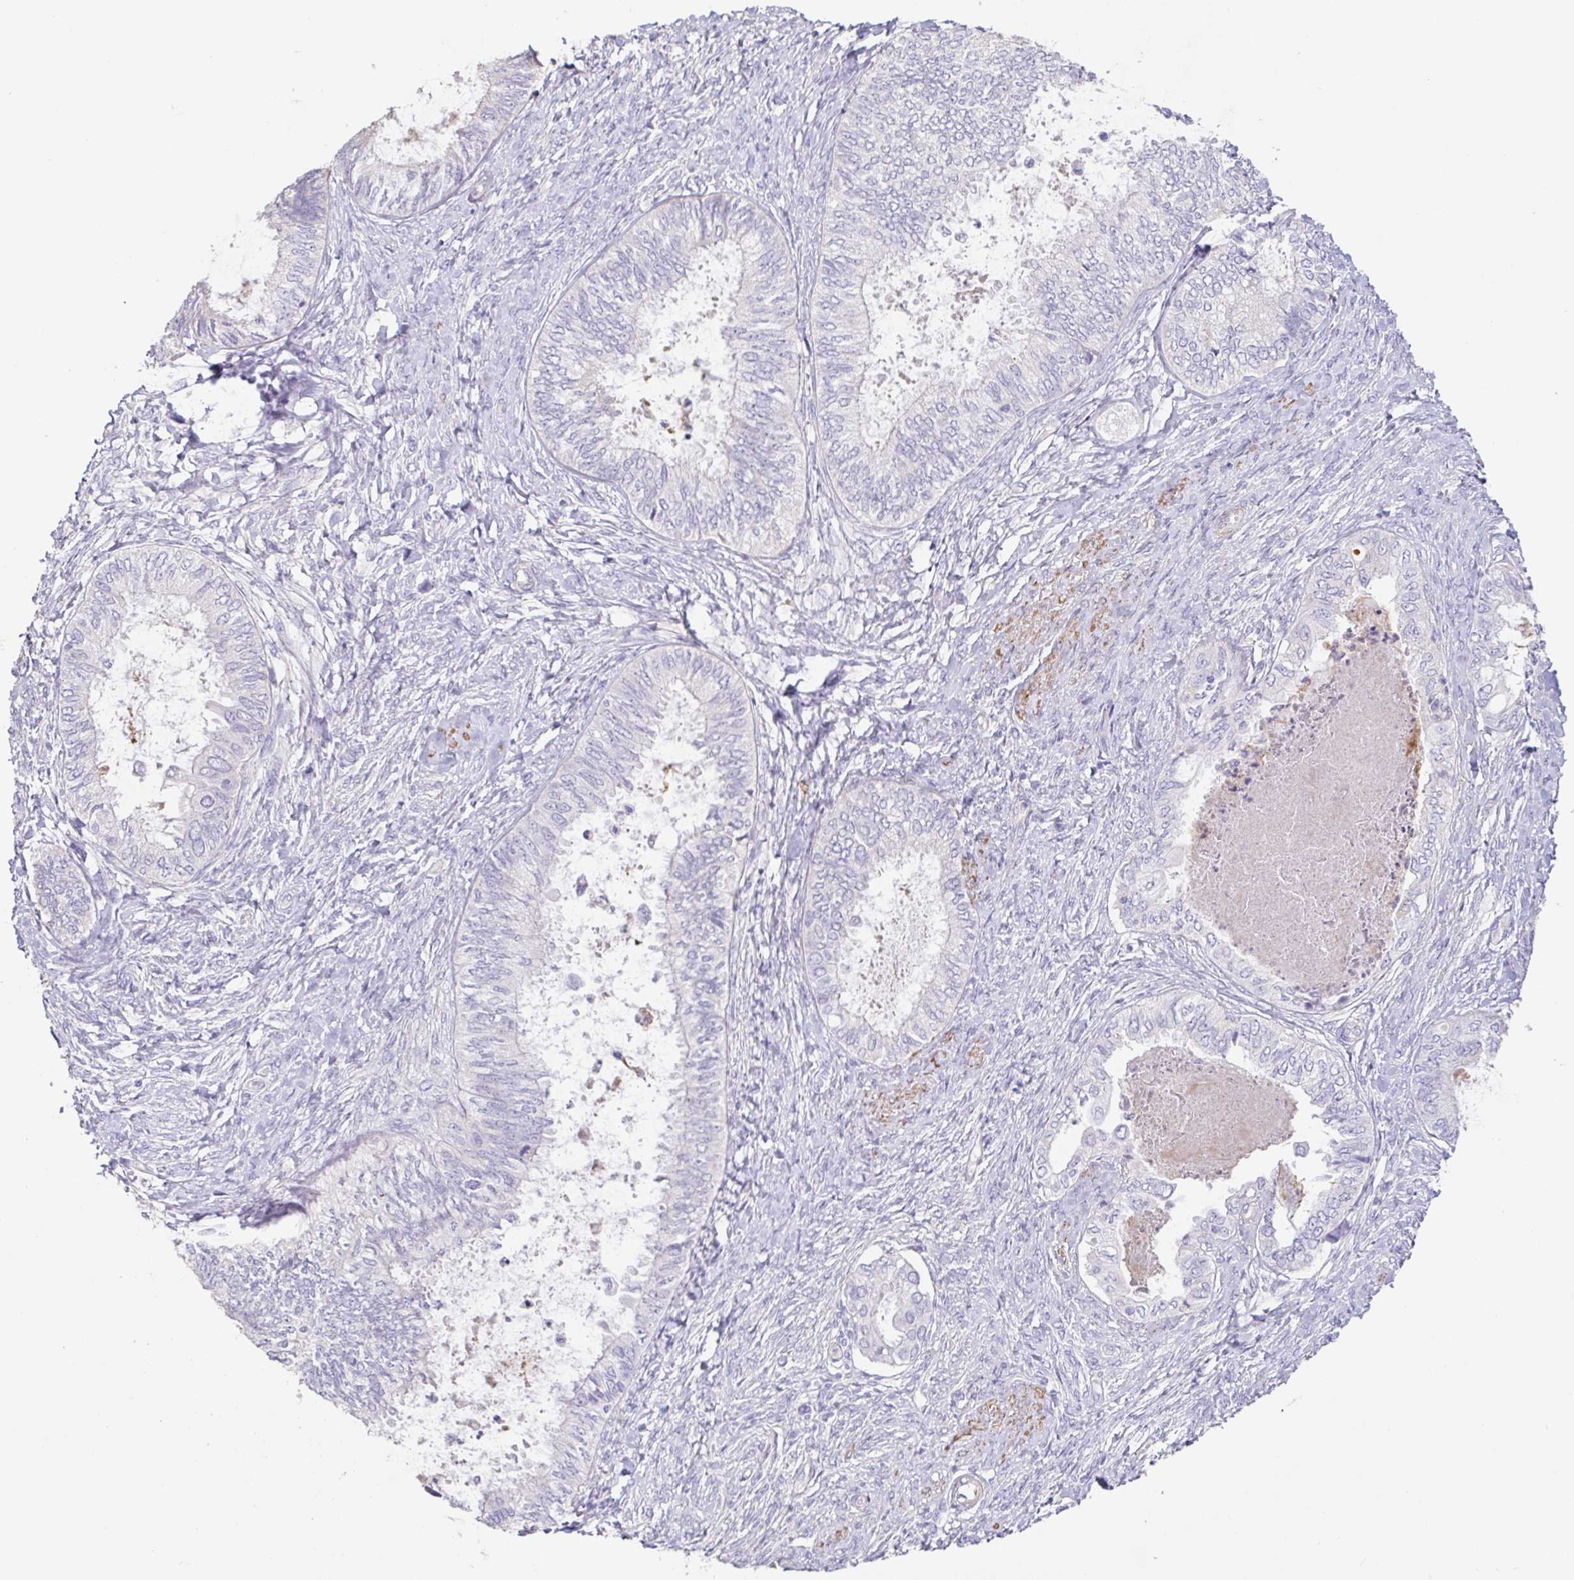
{"staining": {"intensity": "negative", "quantity": "none", "location": "none"}, "tissue": "ovarian cancer", "cell_type": "Tumor cells", "image_type": "cancer", "snomed": [{"axis": "morphology", "description": "Carcinoma, endometroid"}, {"axis": "topography", "description": "Ovary"}], "caption": "This photomicrograph is of ovarian cancer (endometroid carcinoma) stained with IHC to label a protein in brown with the nuclei are counter-stained blue. There is no positivity in tumor cells. Brightfield microscopy of IHC stained with DAB (3,3'-diaminobenzidine) (brown) and hematoxylin (blue), captured at high magnification.", "gene": "PYGM", "patient": {"sex": "female", "age": 70}}